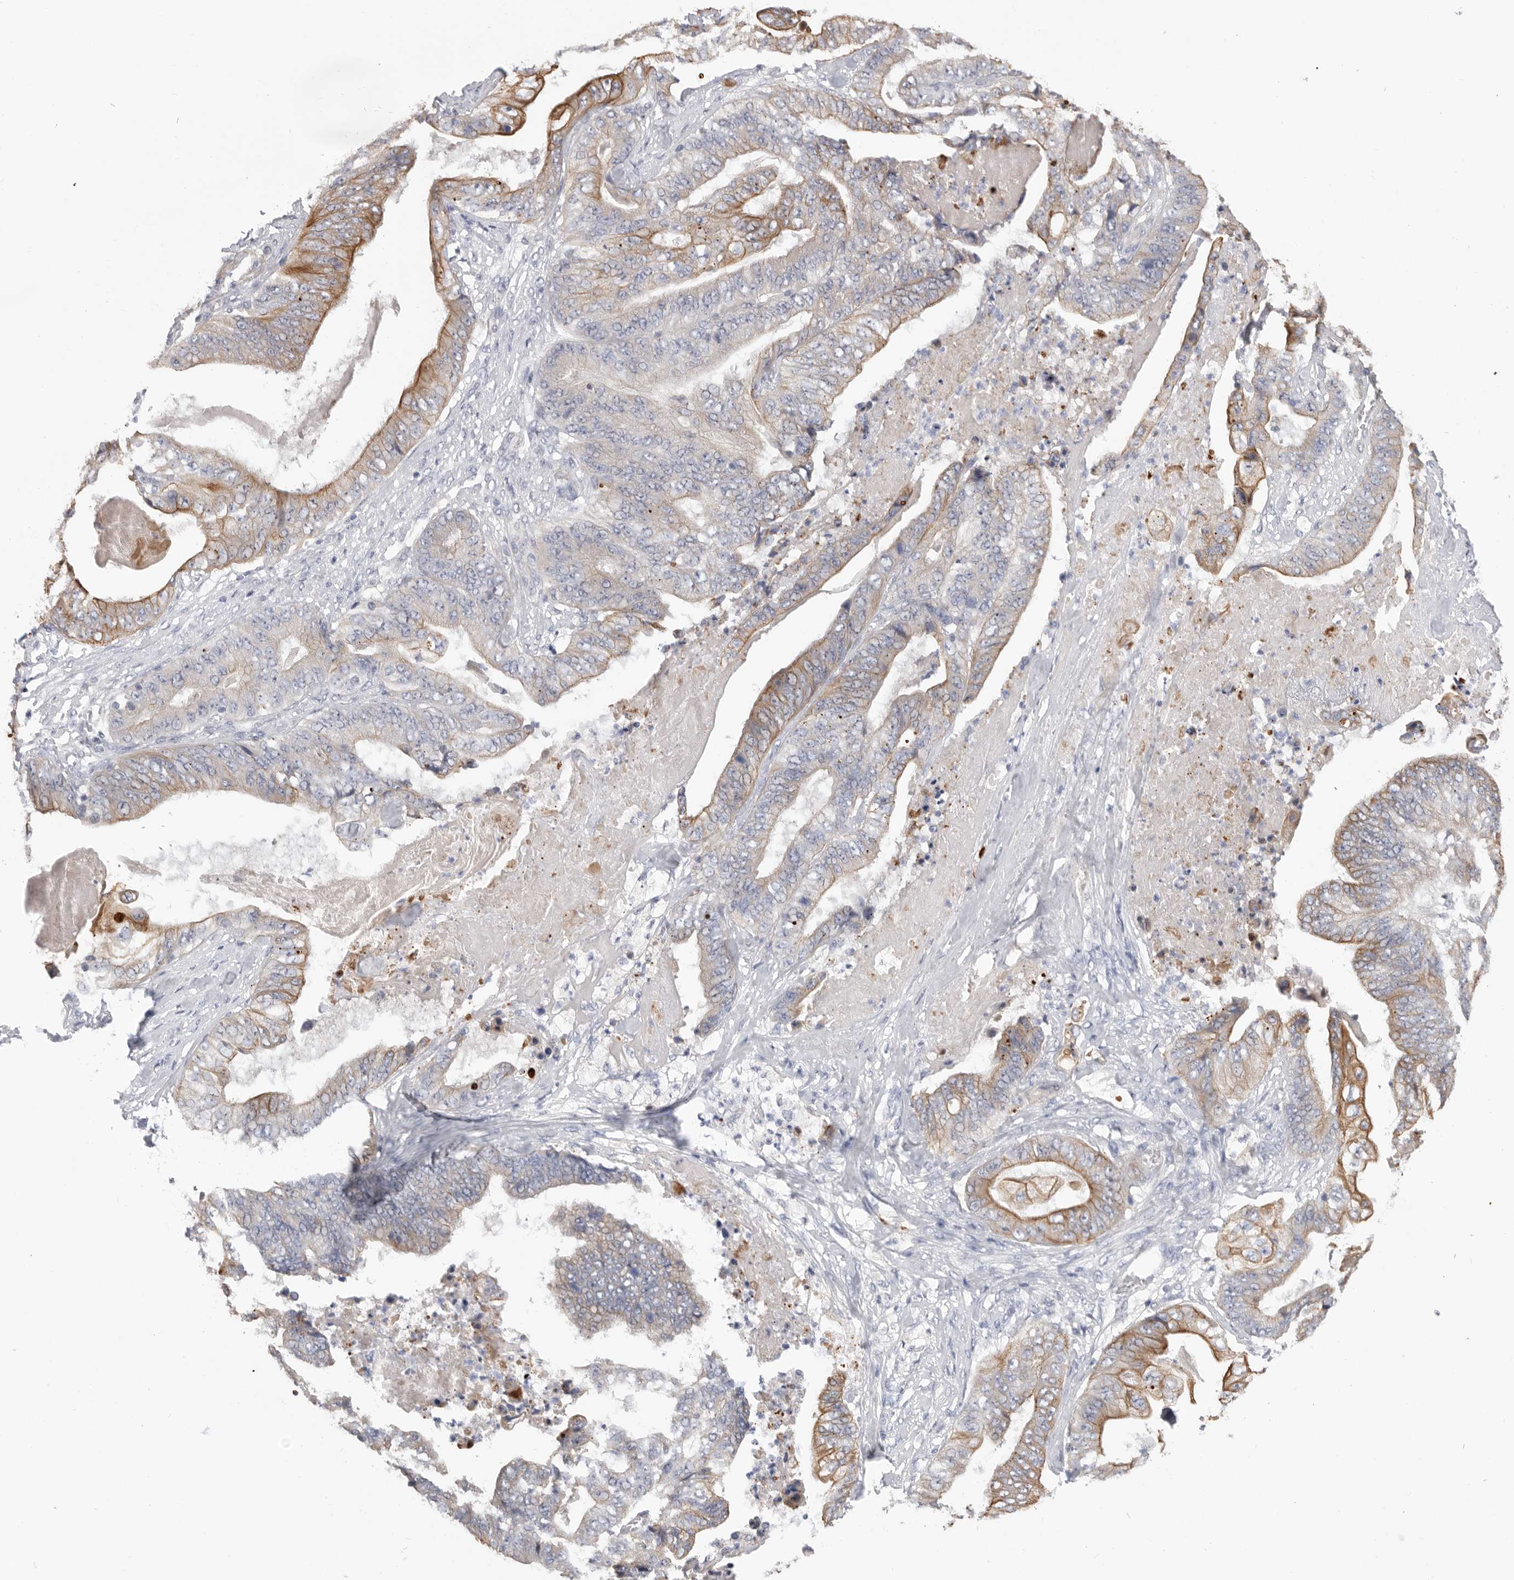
{"staining": {"intensity": "moderate", "quantity": "25%-75%", "location": "cytoplasmic/membranous"}, "tissue": "stomach cancer", "cell_type": "Tumor cells", "image_type": "cancer", "snomed": [{"axis": "morphology", "description": "Adenocarcinoma, NOS"}, {"axis": "topography", "description": "Stomach"}], "caption": "Immunohistochemistry (IHC) micrograph of human stomach cancer (adenocarcinoma) stained for a protein (brown), which displays medium levels of moderate cytoplasmic/membranous staining in approximately 25%-75% of tumor cells.", "gene": "MTFR1L", "patient": {"sex": "female", "age": 73}}